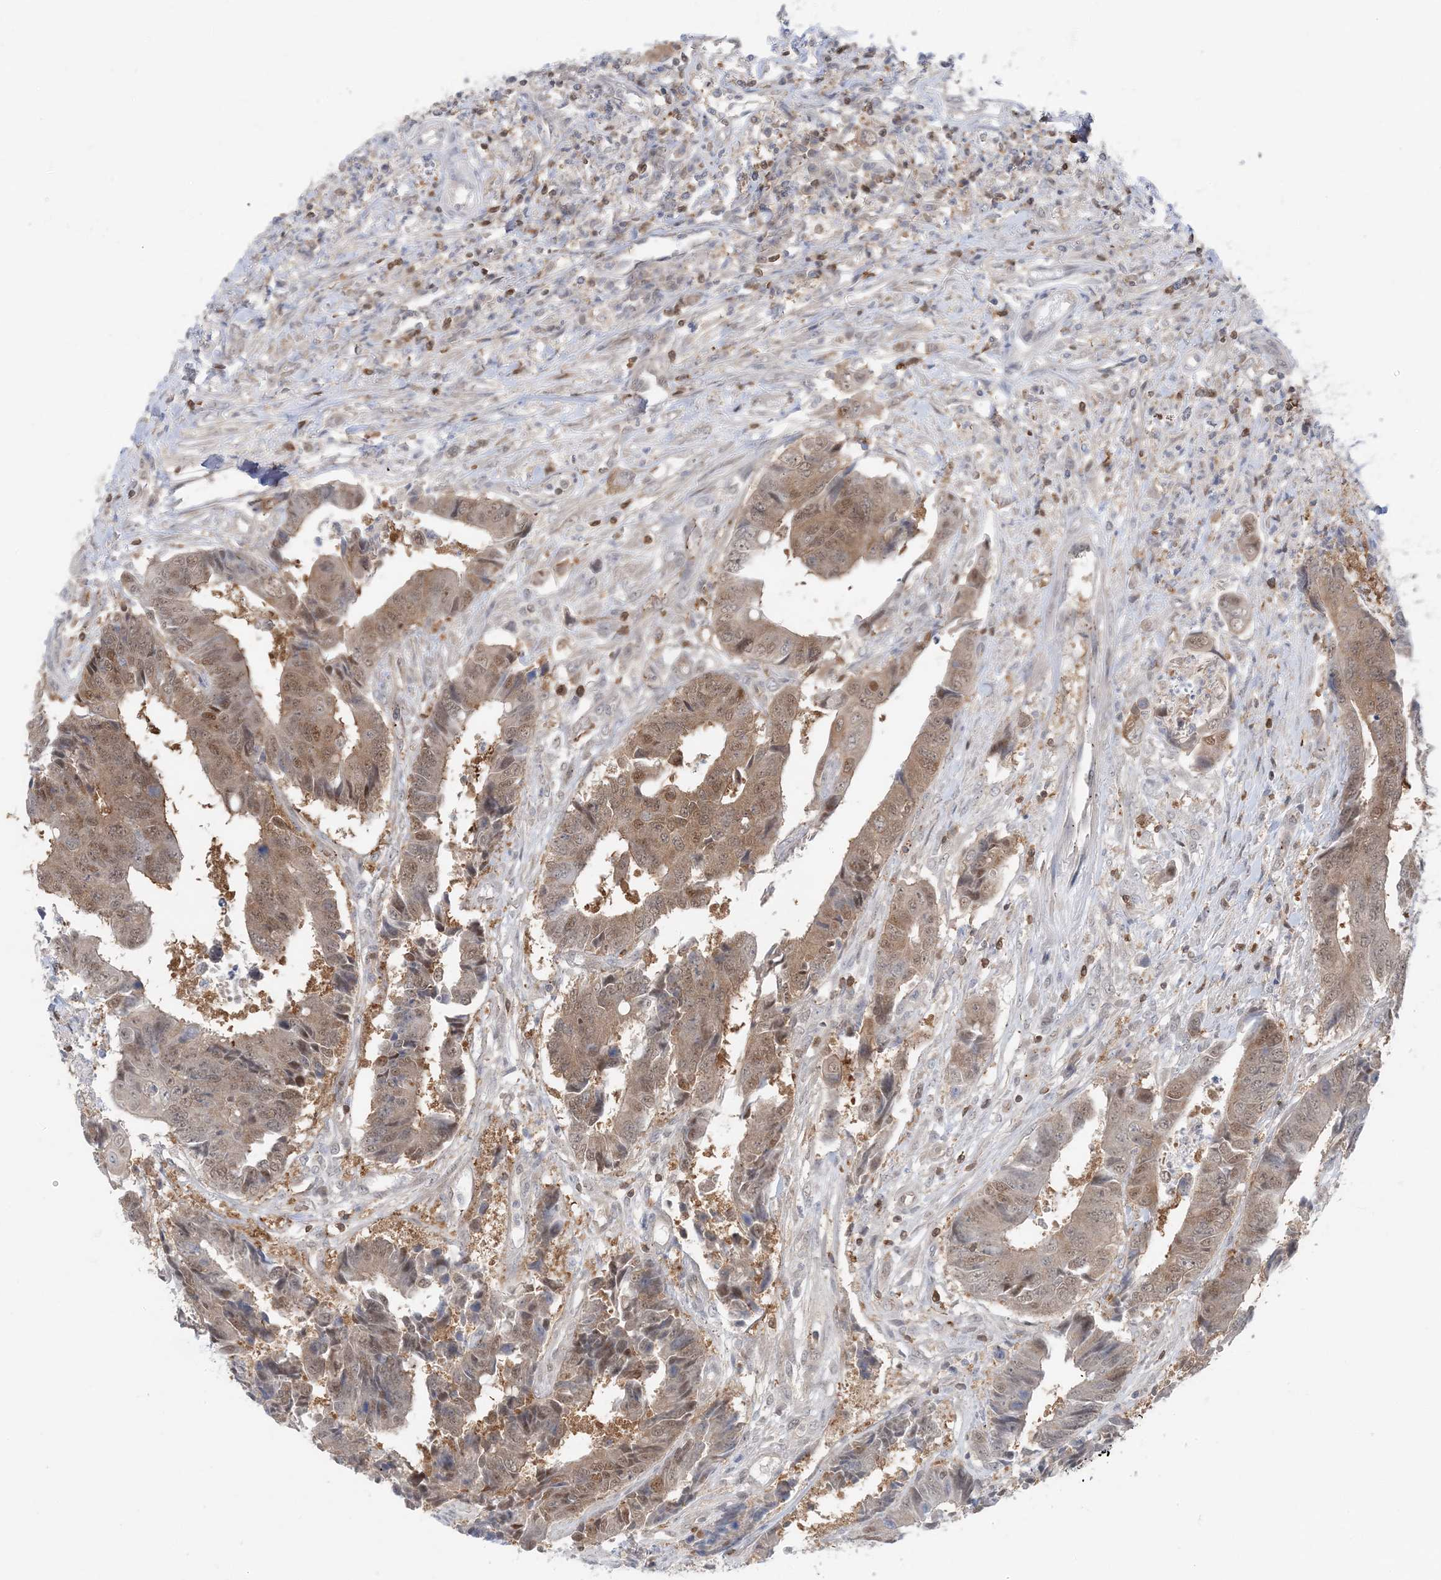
{"staining": {"intensity": "moderate", "quantity": "25%-75%", "location": "cytoplasmic/membranous,nuclear"}, "tissue": "colorectal cancer", "cell_type": "Tumor cells", "image_type": "cancer", "snomed": [{"axis": "morphology", "description": "Adenocarcinoma, NOS"}, {"axis": "topography", "description": "Rectum"}], "caption": "Colorectal cancer stained for a protein (brown) shows moderate cytoplasmic/membranous and nuclear positive positivity in approximately 25%-75% of tumor cells.", "gene": "OGA", "patient": {"sex": "male", "age": 84}}